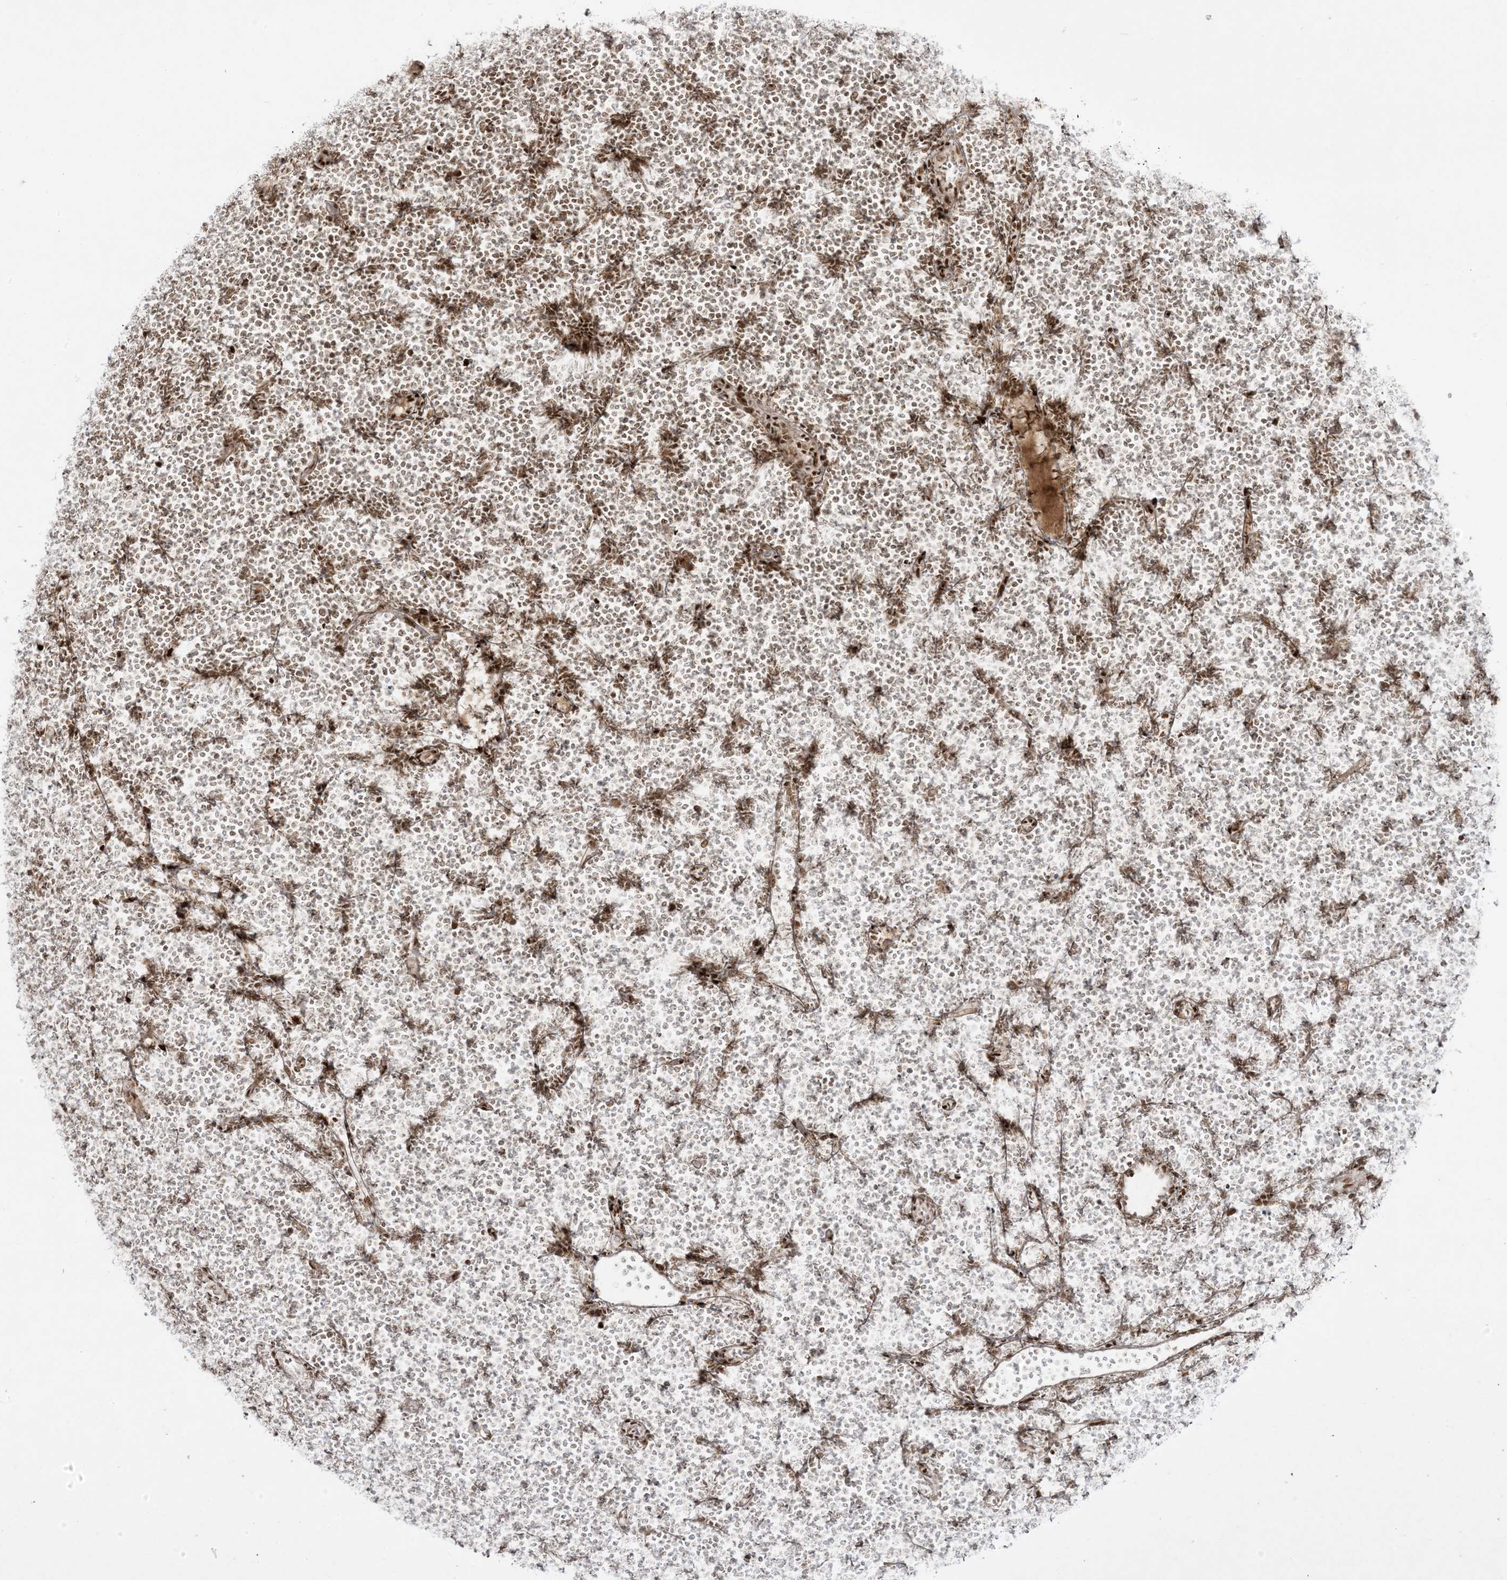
{"staining": {"intensity": "moderate", "quantity": "25%-75%", "location": "nuclear"}, "tissue": "lymphoma", "cell_type": "Tumor cells", "image_type": "cancer", "snomed": [{"axis": "morphology", "description": "Malignant lymphoma, non-Hodgkin's type, High grade"}, {"axis": "topography", "description": "Lymph node"}], "caption": "Immunohistochemical staining of lymphoma shows moderate nuclear protein staining in approximately 25%-75% of tumor cells.", "gene": "RBM10", "patient": {"sex": "male", "age": 13}}